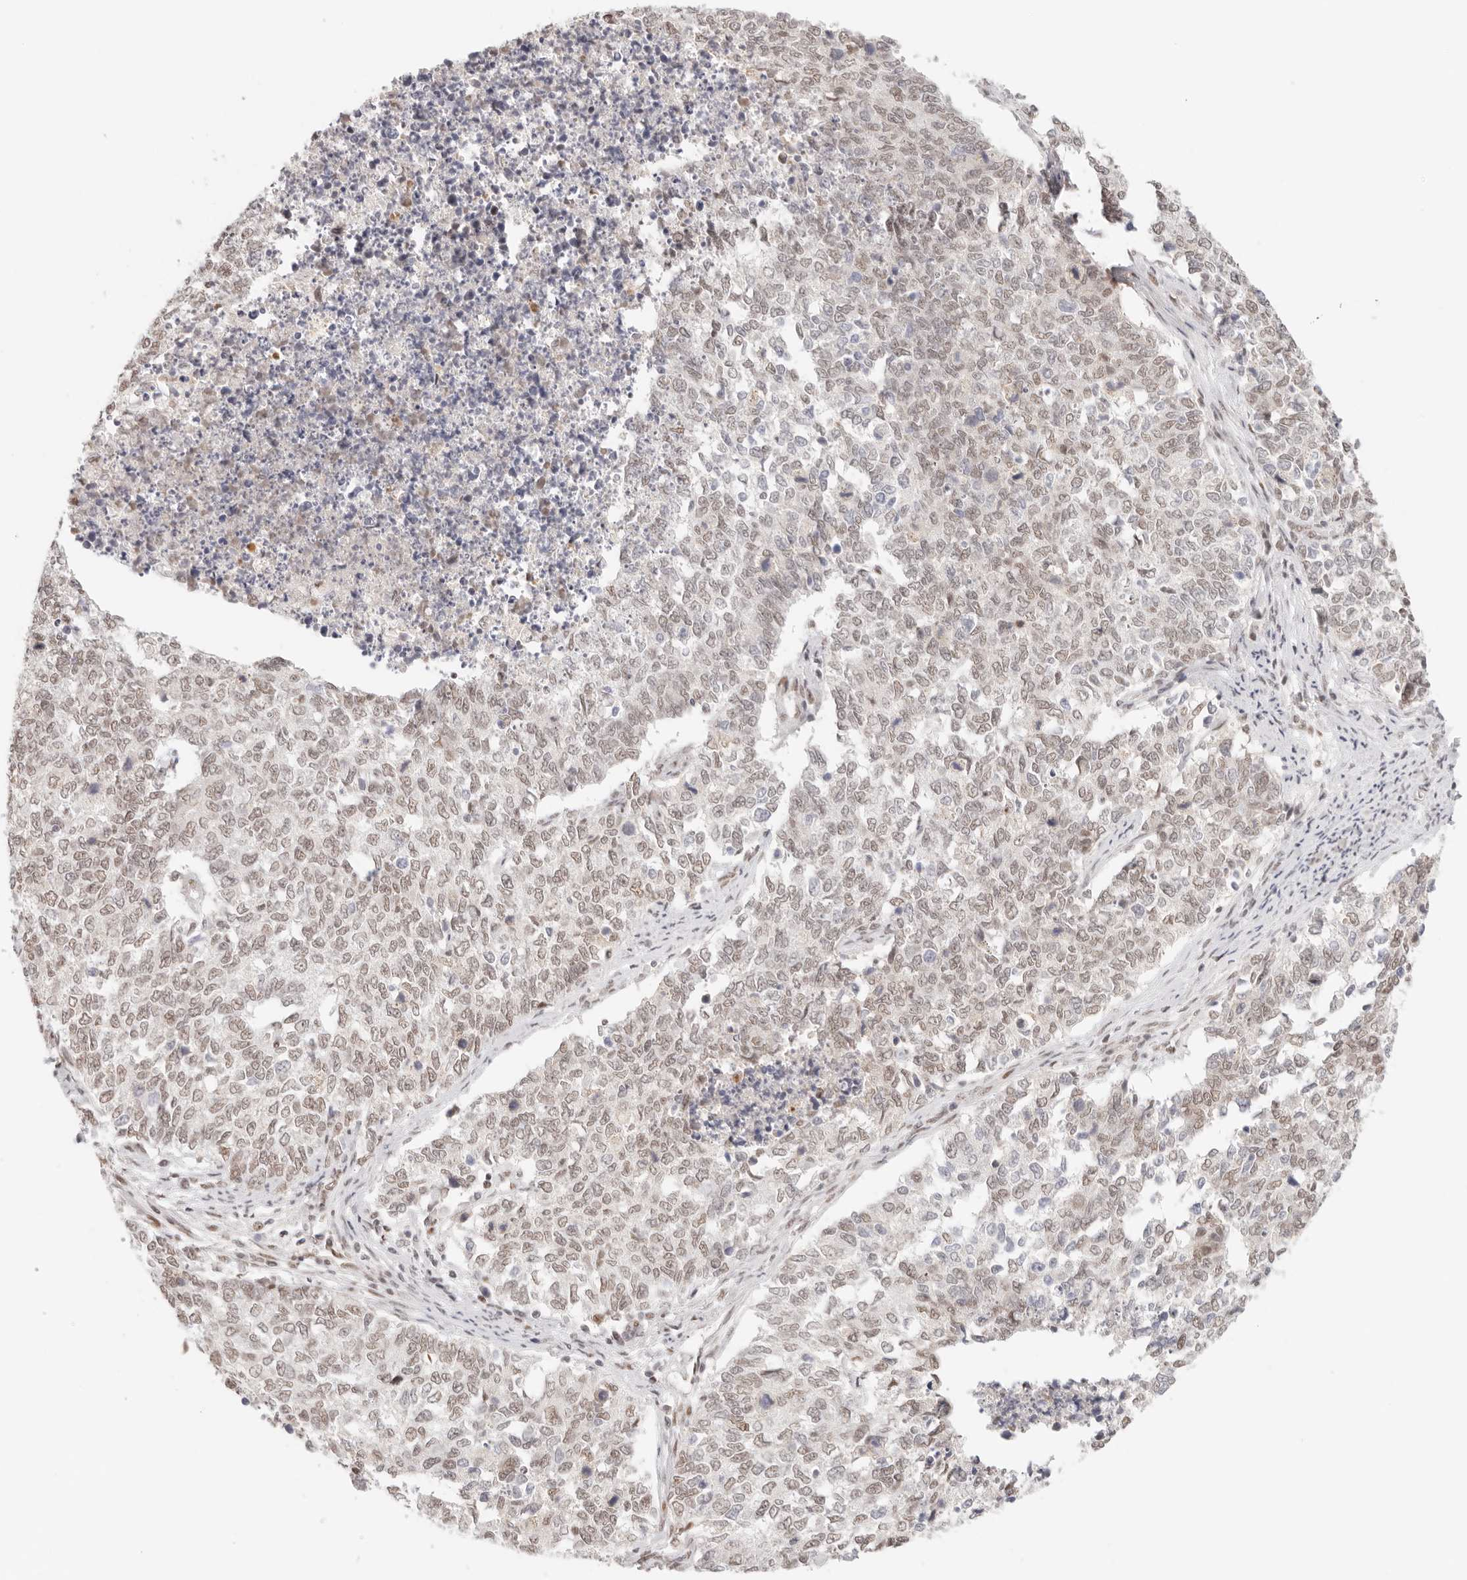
{"staining": {"intensity": "weak", "quantity": ">75%", "location": "nuclear"}, "tissue": "cervical cancer", "cell_type": "Tumor cells", "image_type": "cancer", "snomed": [{"axis": "morphology", "description": "Squamous cell carcinoma, NOS"}, {"axis": "topography", "description": "Cervix"}], "caption": "The image demonstrates a brown stain indicating the presence of a protein in the nuclear of tumor cells in cervical cancer. The protein is shown in brown color, while the nuclei are stained blue.", "gene": "HOXC5", "patient": {"sex": "female", "age": 63}}